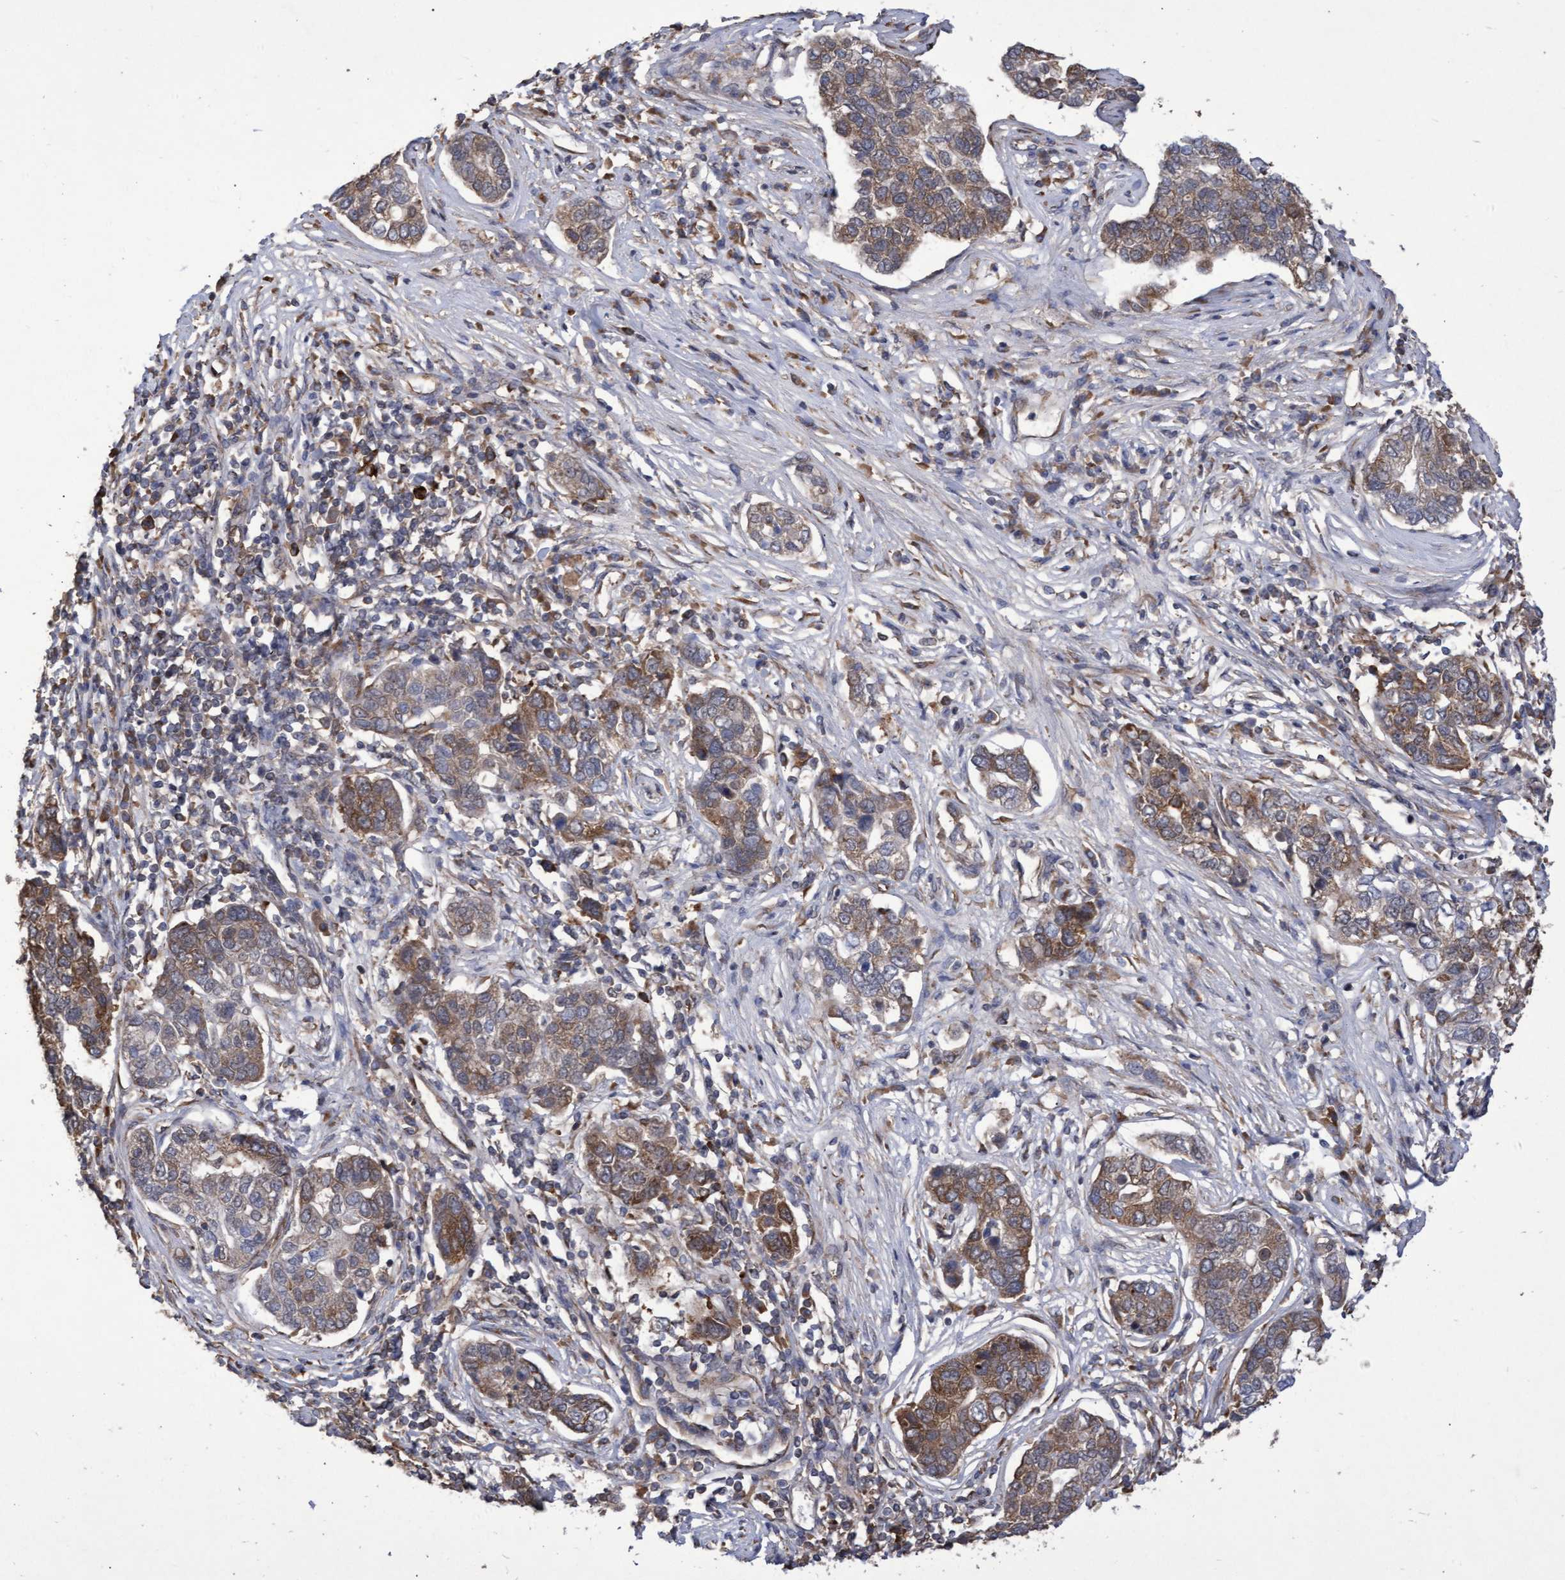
{"staining": {"intensity": "moderate", "quantity": ">75%", "location": "cytoplasmic/membranous"}, "tissue": "pancreatic cancer", "cell_type": "Tumor cells", "image_type": "cancer", "snomed": [{"axis": "morphology", "description": "Adenocarcinoma, NOS"}, {"axis": "topography", "description": "Pancreas"}], "caption": "Immunohistochemistry of human pancreatic cancer reveals medium levels of moderate cytoplasmic/membranous staining in about >75% of tumor cells.", "gene": "ABCF2", "patient": {"sex": "female", "age": 61}}